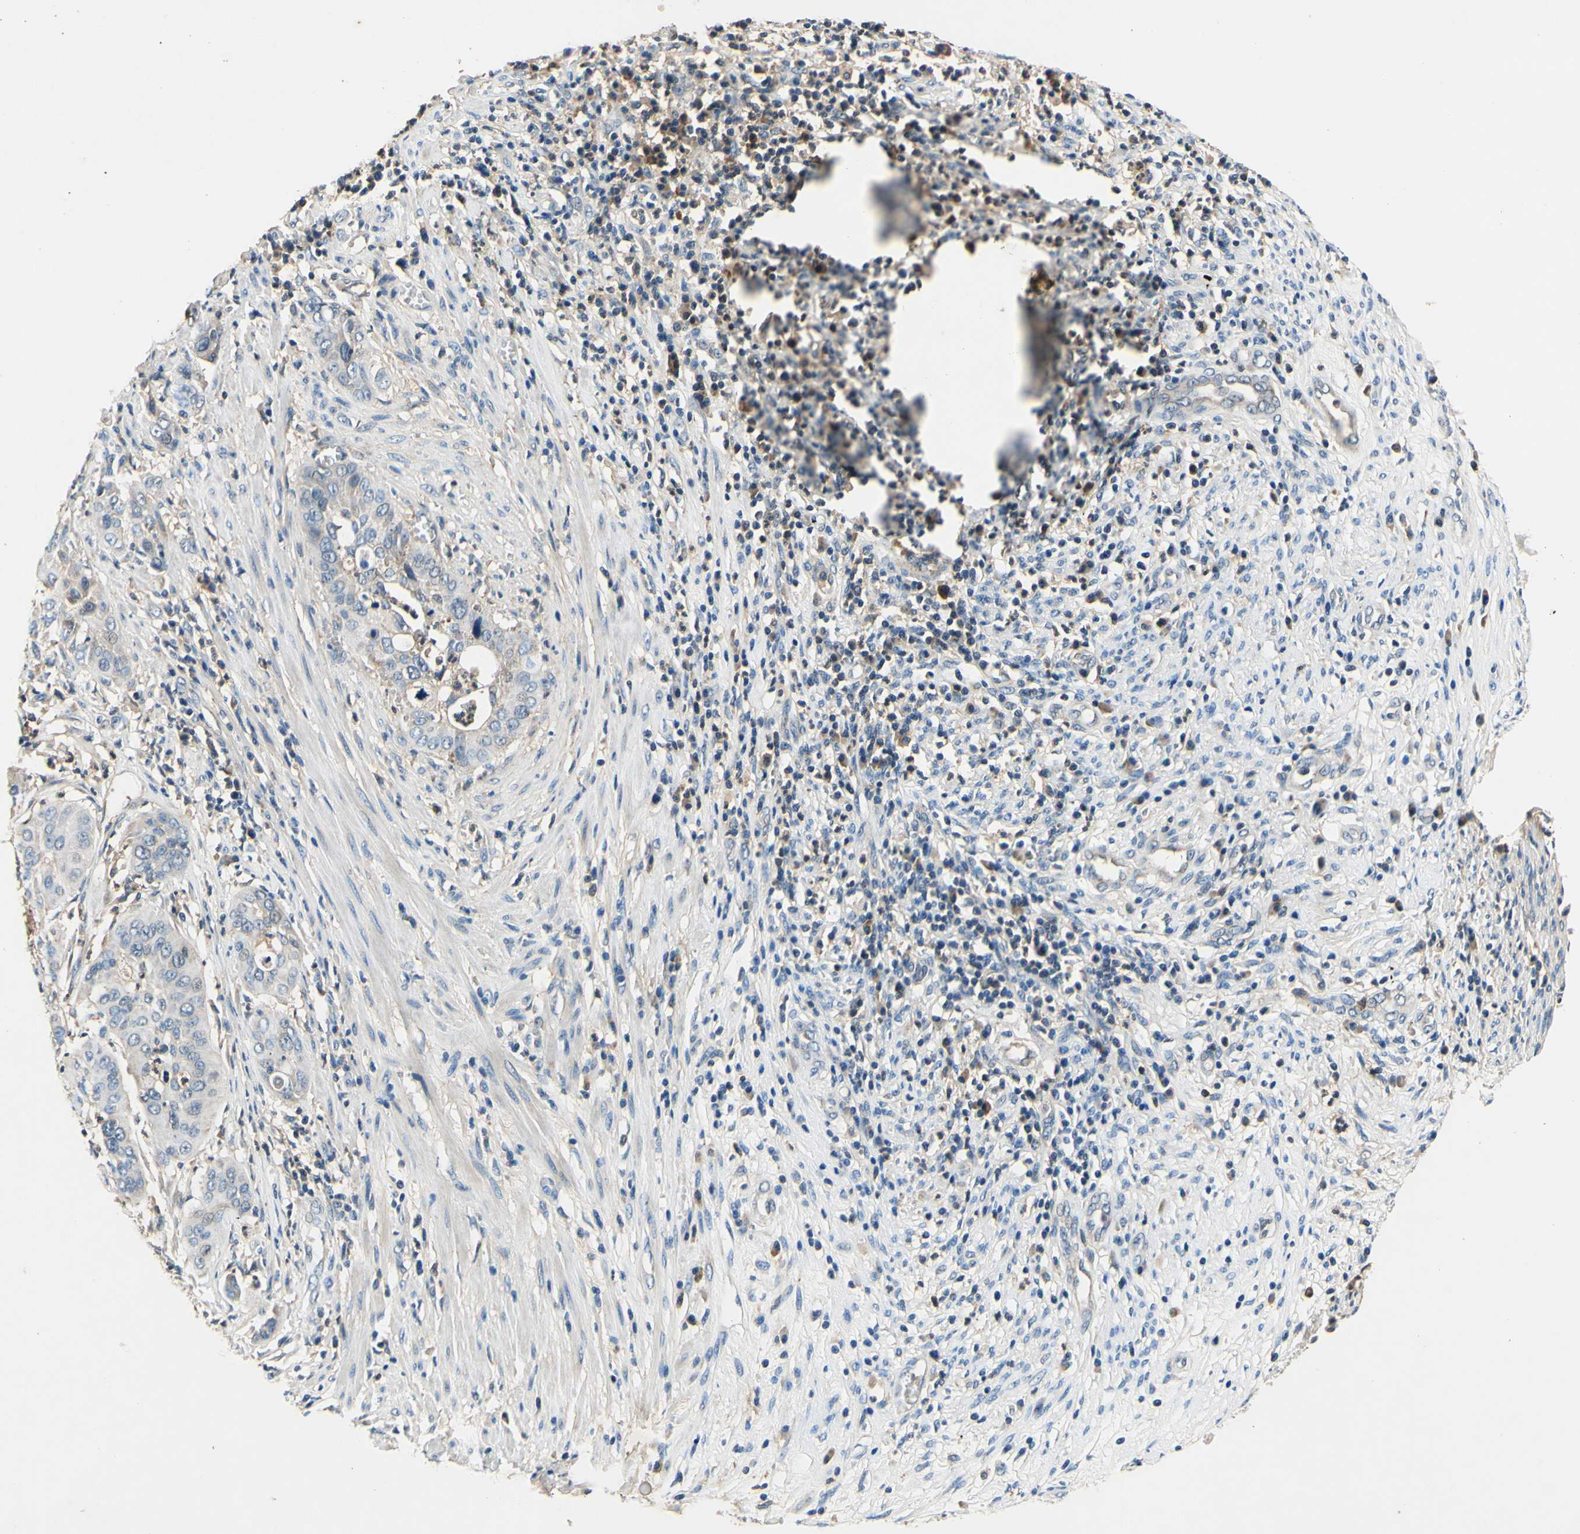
{"staining": {"intensity": "weak", "quantity": "25%-75%", "location": "cytoplasmic/membranous"}, "tissue": "cervical cancer", "cell_type": "Tumor cells", "image_type": "cancer", "snomed": [{"axis": "morphology", "description": "Normal tissue, NOS"}, {"axis": "morphology", "description": "Squamous cell carcinoma, NOS"}, {"axis": "topography", "description": "Cervix"}], "caption": "There is low levels of weak cytoplasmic/membranous expression in tumor cells of squamous cell carcinoma (cervical), as demonstrated by immunohistochemical staining (brown color).", "gene": "PLA2G4A", "patient": {"sex": "female", "age": 39}}